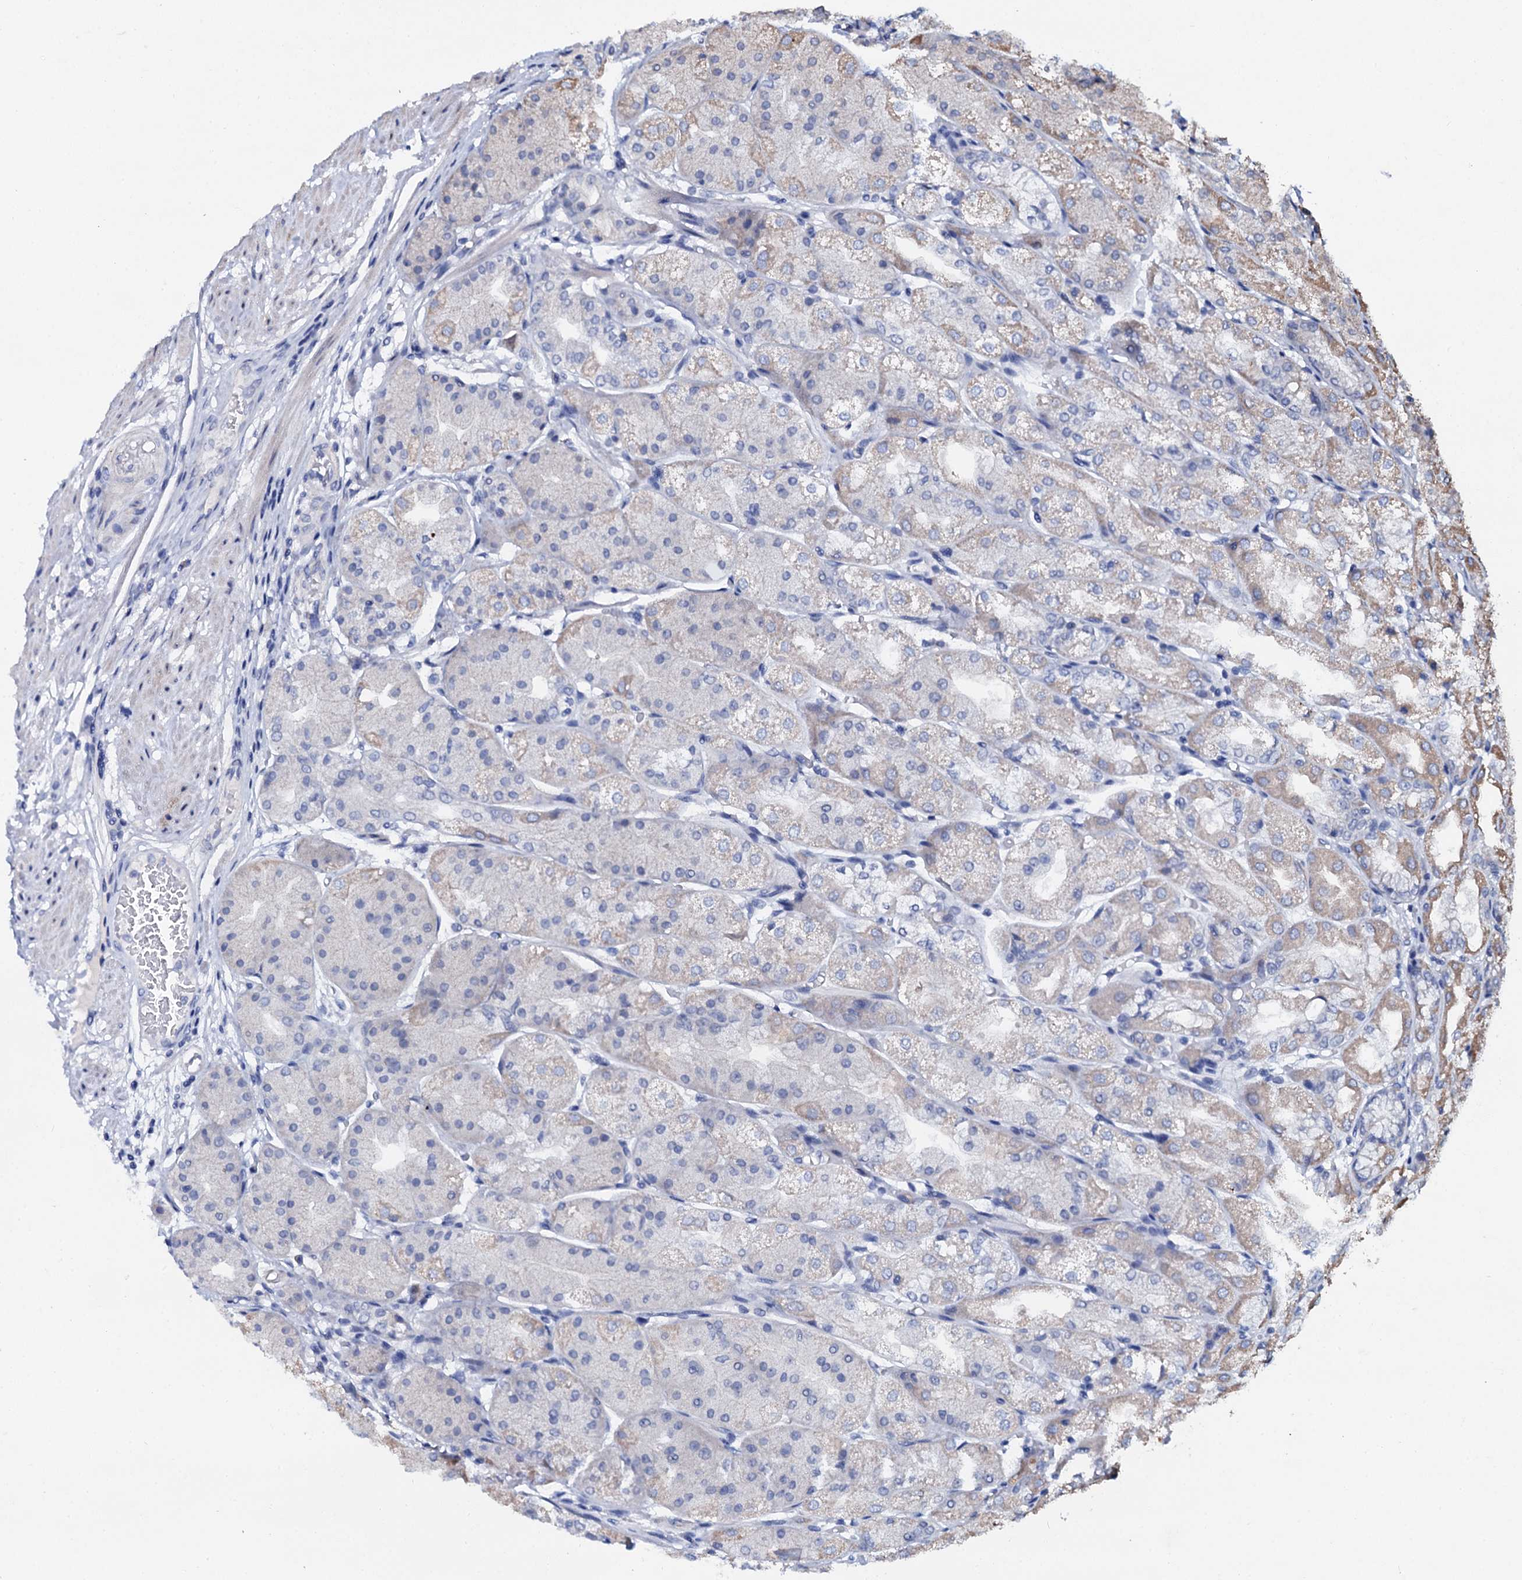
{"staining": {"intensity": "moderate", "quantity": "<25%", "location": "cytoplasmic/membranous"}, "tissue": "stomach", "cell_type": "Glandular cells", "image_type": "normal", "snomed": [{"axis": "morphology", "description": "Normal tissue, NOS"}, {"axis": "topography", "description": "Stomach, upper"}], "caption": "Approximately <25% of glandular cells in normal human stomach display moderate cytoplasmic/membranous protein expression as visualized by brown immunohistochemical staining.", "gene": "SLC37A4", "patient": {"sex": "male", "age": 72}}